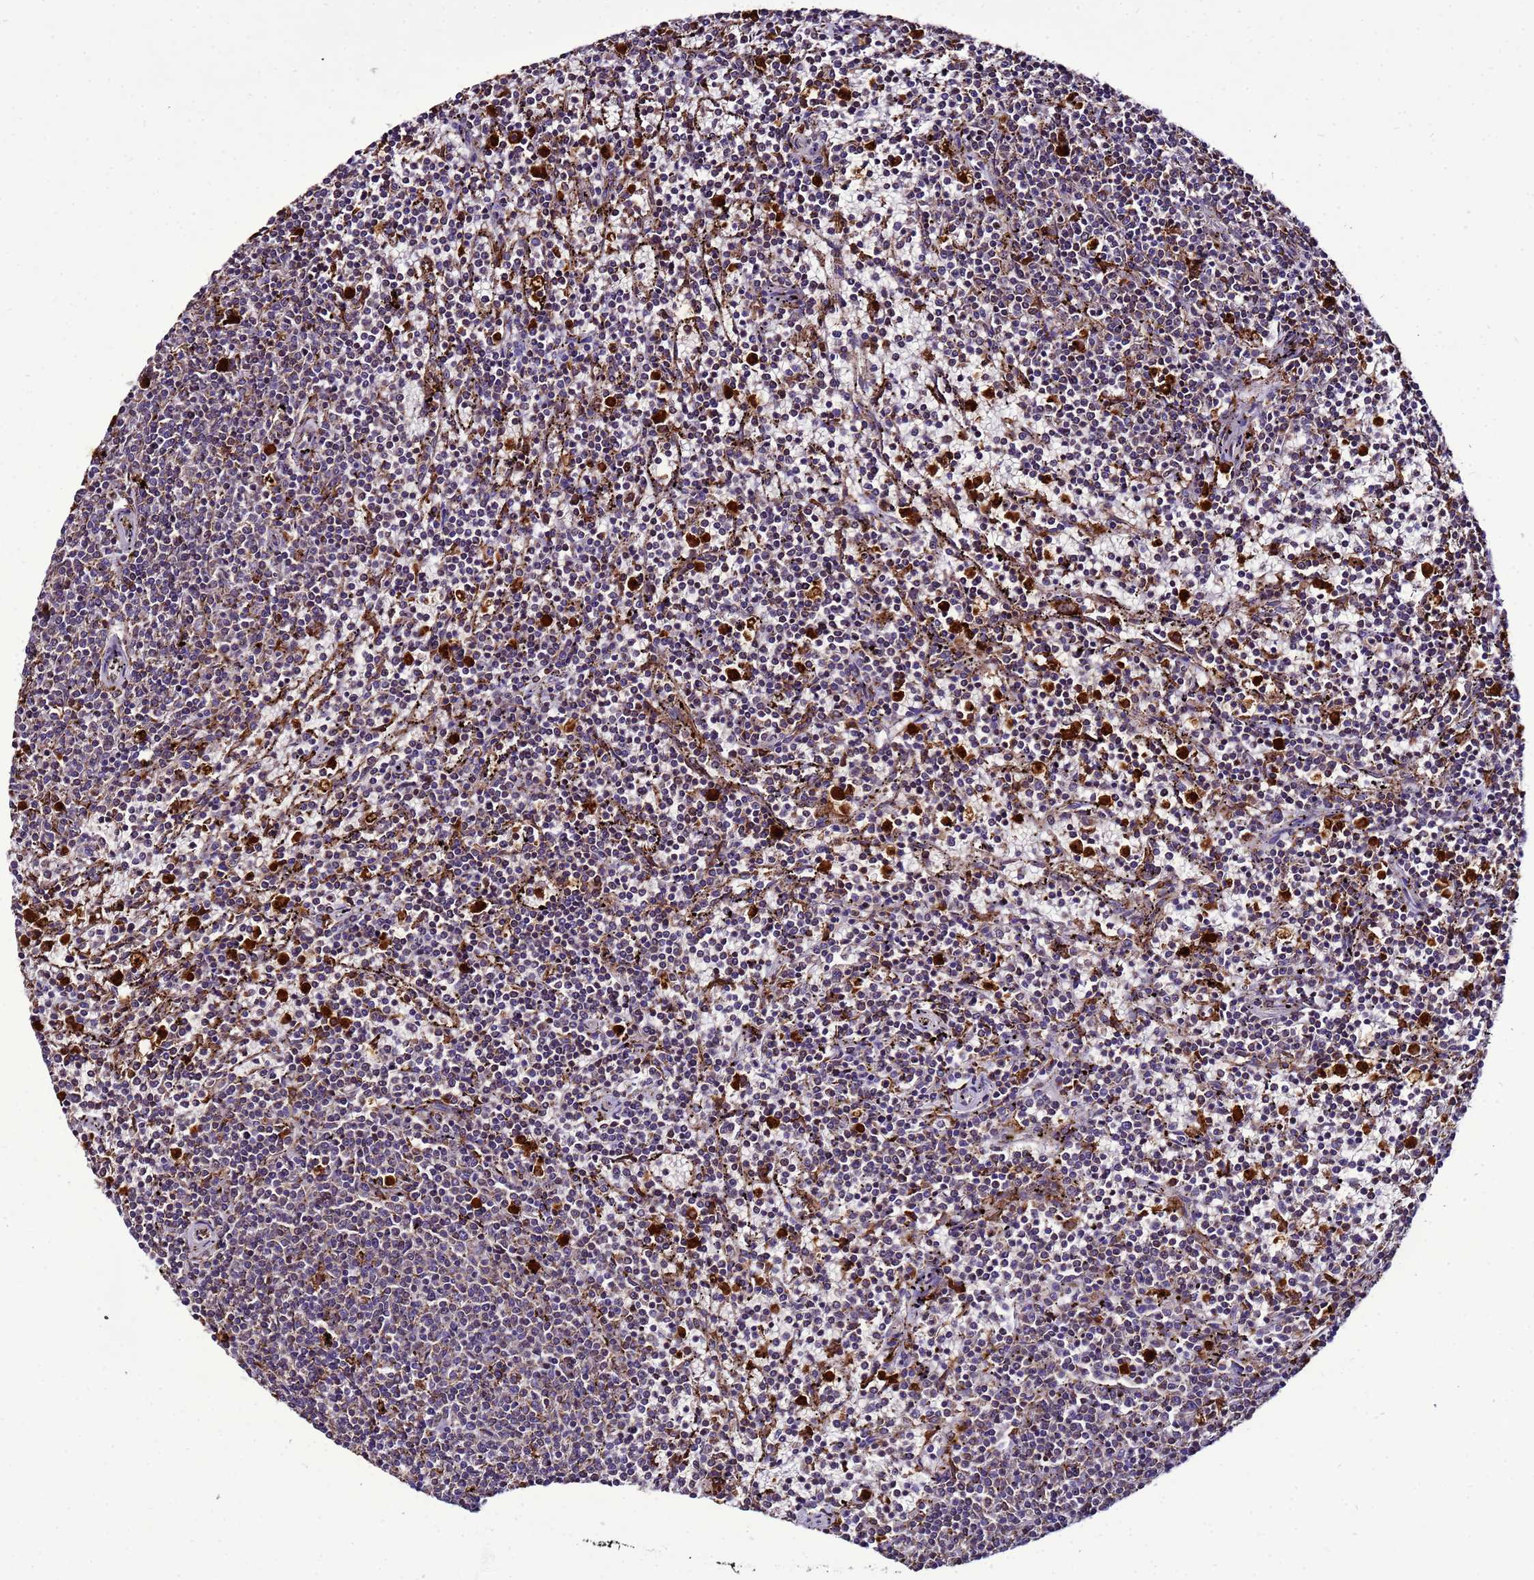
{"staining": {"intensity": "weak", "quantity": "<25%", "location": "cytoplasmic/membranous"}, "tissue": "lymphoma", "cell_type": "Tumor cells", "image_type": "cancer", "snomed": [{"axis": "morphology", "description": "Malignant lymphoma, non-Hodgkin's type, Low grade"}, {"axis": "topography", "description": "Spleen"}], "caption": "The photomicrograph exhibits no significant expression in tumor cells of lymphoma. (Immunohistochemistry (ihc), brightfield microscopy, high magnification).", "gene": "ANTKMT", "patient": {"sex": "female", "age": 50}}